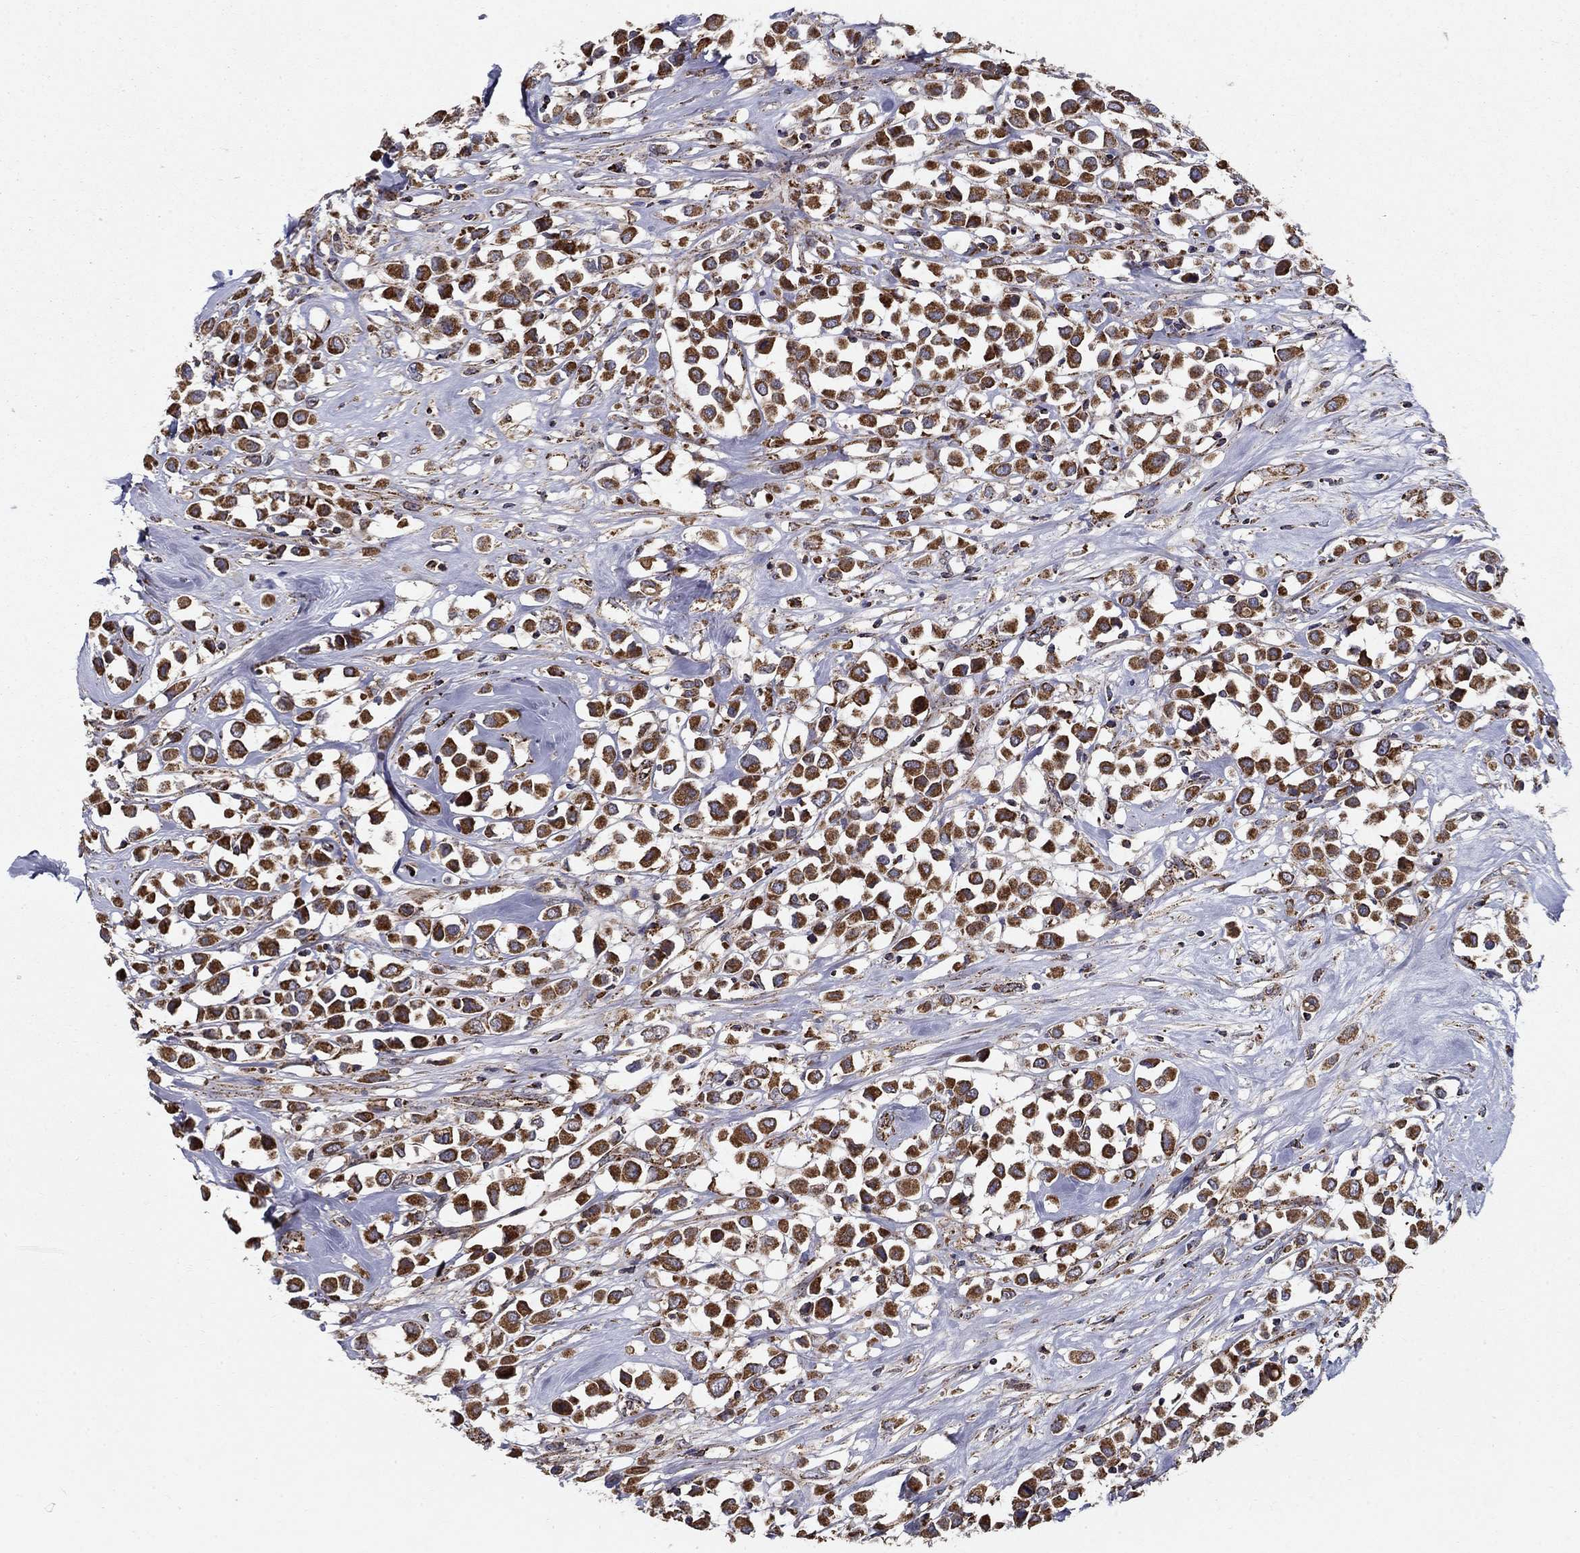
{"staining": {"intensity": "strong", "quantity": ">75%", "location": "cytoplasmic/membranous"}, "tissue": "breast cancer", "cell_type": "Tumor cells", "image_type": "cancer", "snomed": [{"axis": "morphology", "description": "Duct carcinoma"}, {"axis": "topography", "description": "Breast"}], "caption": "Human breast cancer stained with a brown dye shows strong cytoplasmic/membranous positive expression in about >75% of tumor cells.", "gene": "NDUFS8", "patient": {"sex": "female", "age": 61}}